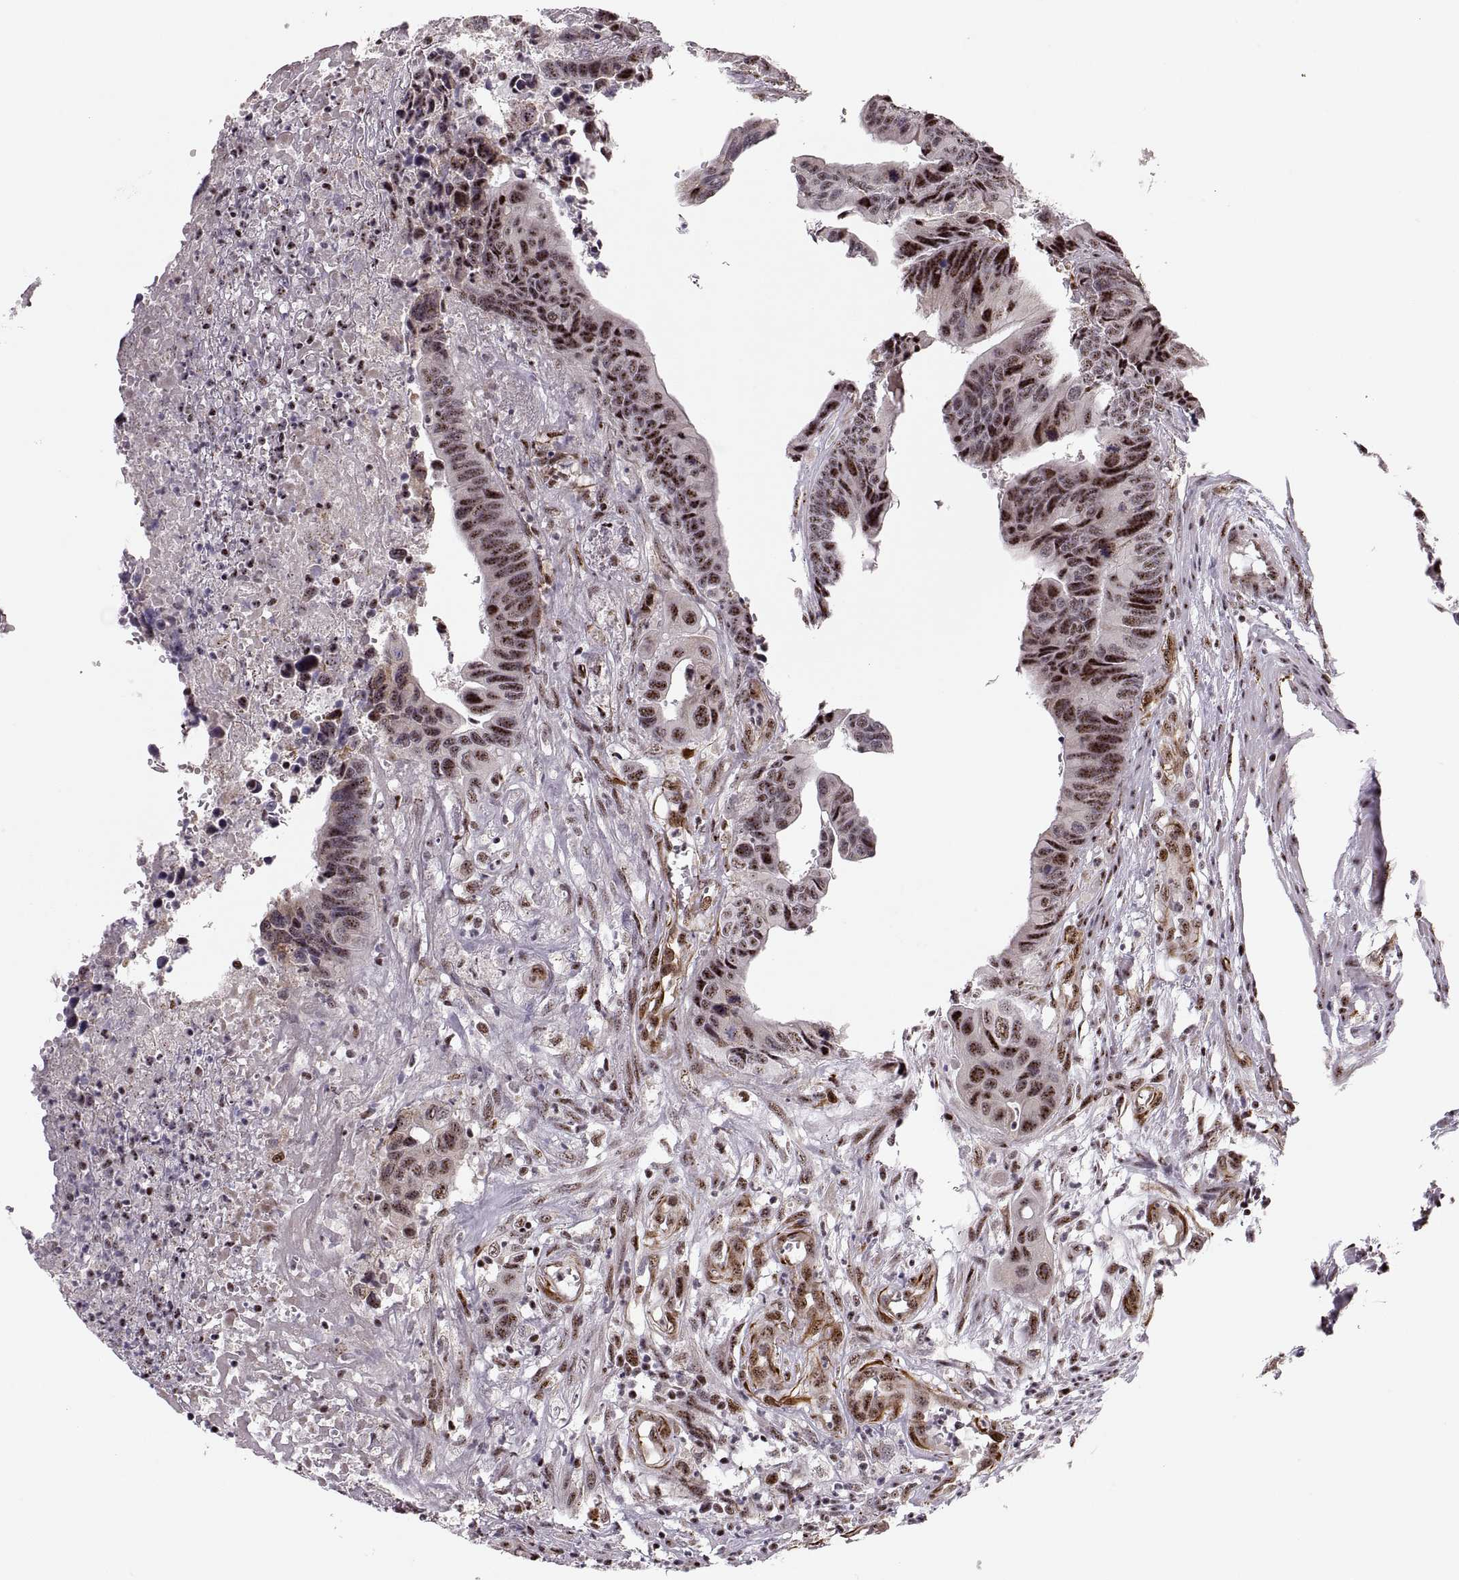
{"staining": {"intensity": "moderate", "quantity": "25%-75%", "location": "nuclear"}, "tissue": "colorectal cancer", "cell_type": "Tumor cells", "image_type": "cancer", "snomed": [{"axis": "morphology", "description": "Adenocarcinoma, NOS"}, {"axis": "topography", "description": "Colon"}], "caption": "A micrograph showing moderate nuclear expression in approximately 25%-75% of tumor cells in adenocarcinoma (colorectal), as visualized by brown immunohistochemical staining.", "gene": "ZCCHC17", "patient": {"sex": "female", "age": 87}}